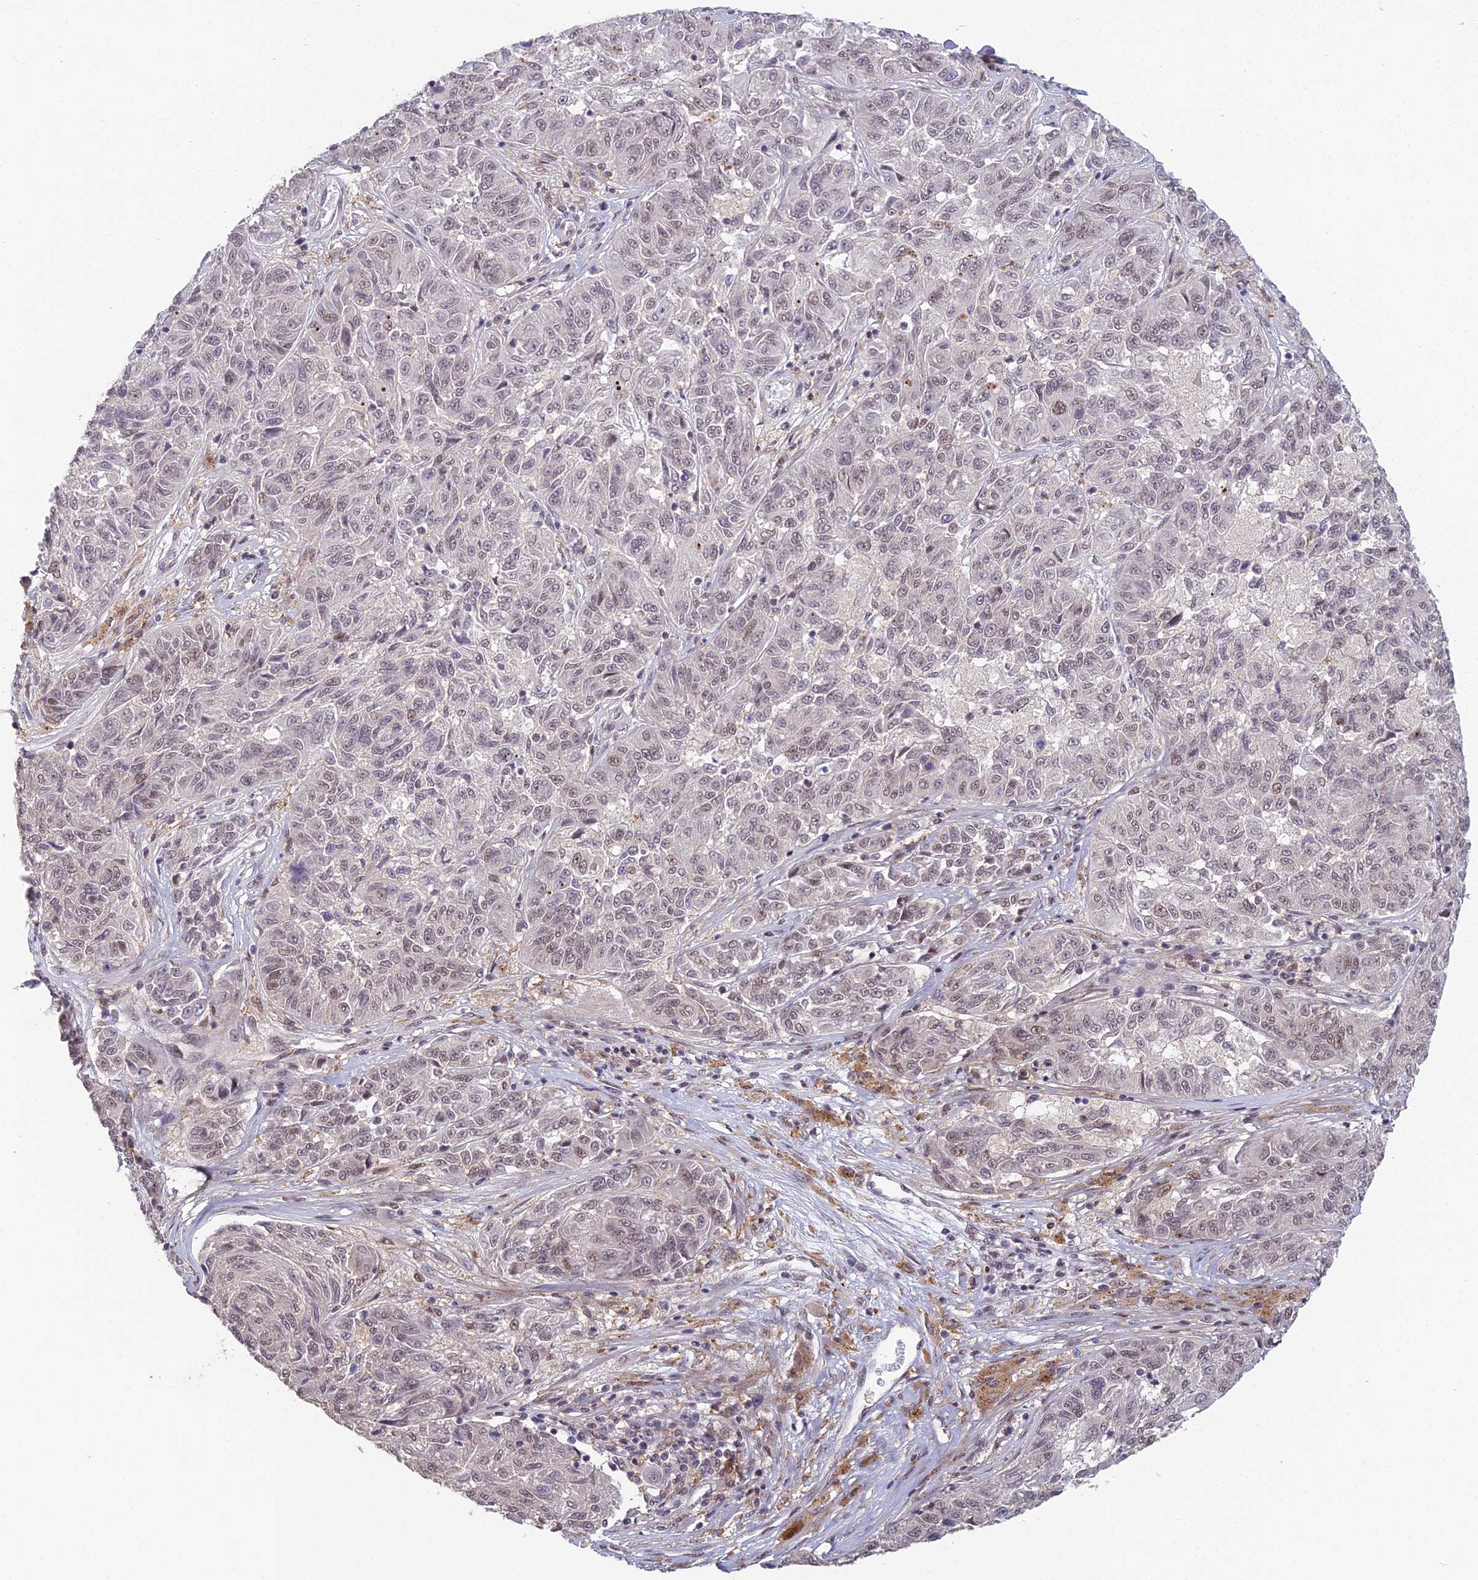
{"staining": {"intensity": "weak", "quantity": "25%-75%", "location": "nuclear"}, "tissue": "melanoma", "cell_type": "Tumor cells", "image_type": "cancer", "snomed": [{"axis": "morphology", "description": "Malignant melanoma, NOS"}, {"axis": "topography", "description": "Skin"}], "caption": "Approximately 25%-75% of tumor cells in human malignant melanoma exhibit weak nuclear protein expression as visualized by brown immunohistochemical staining.", "gene": "ABHD17A", "patient": {"sex": "male", "age": 53}}